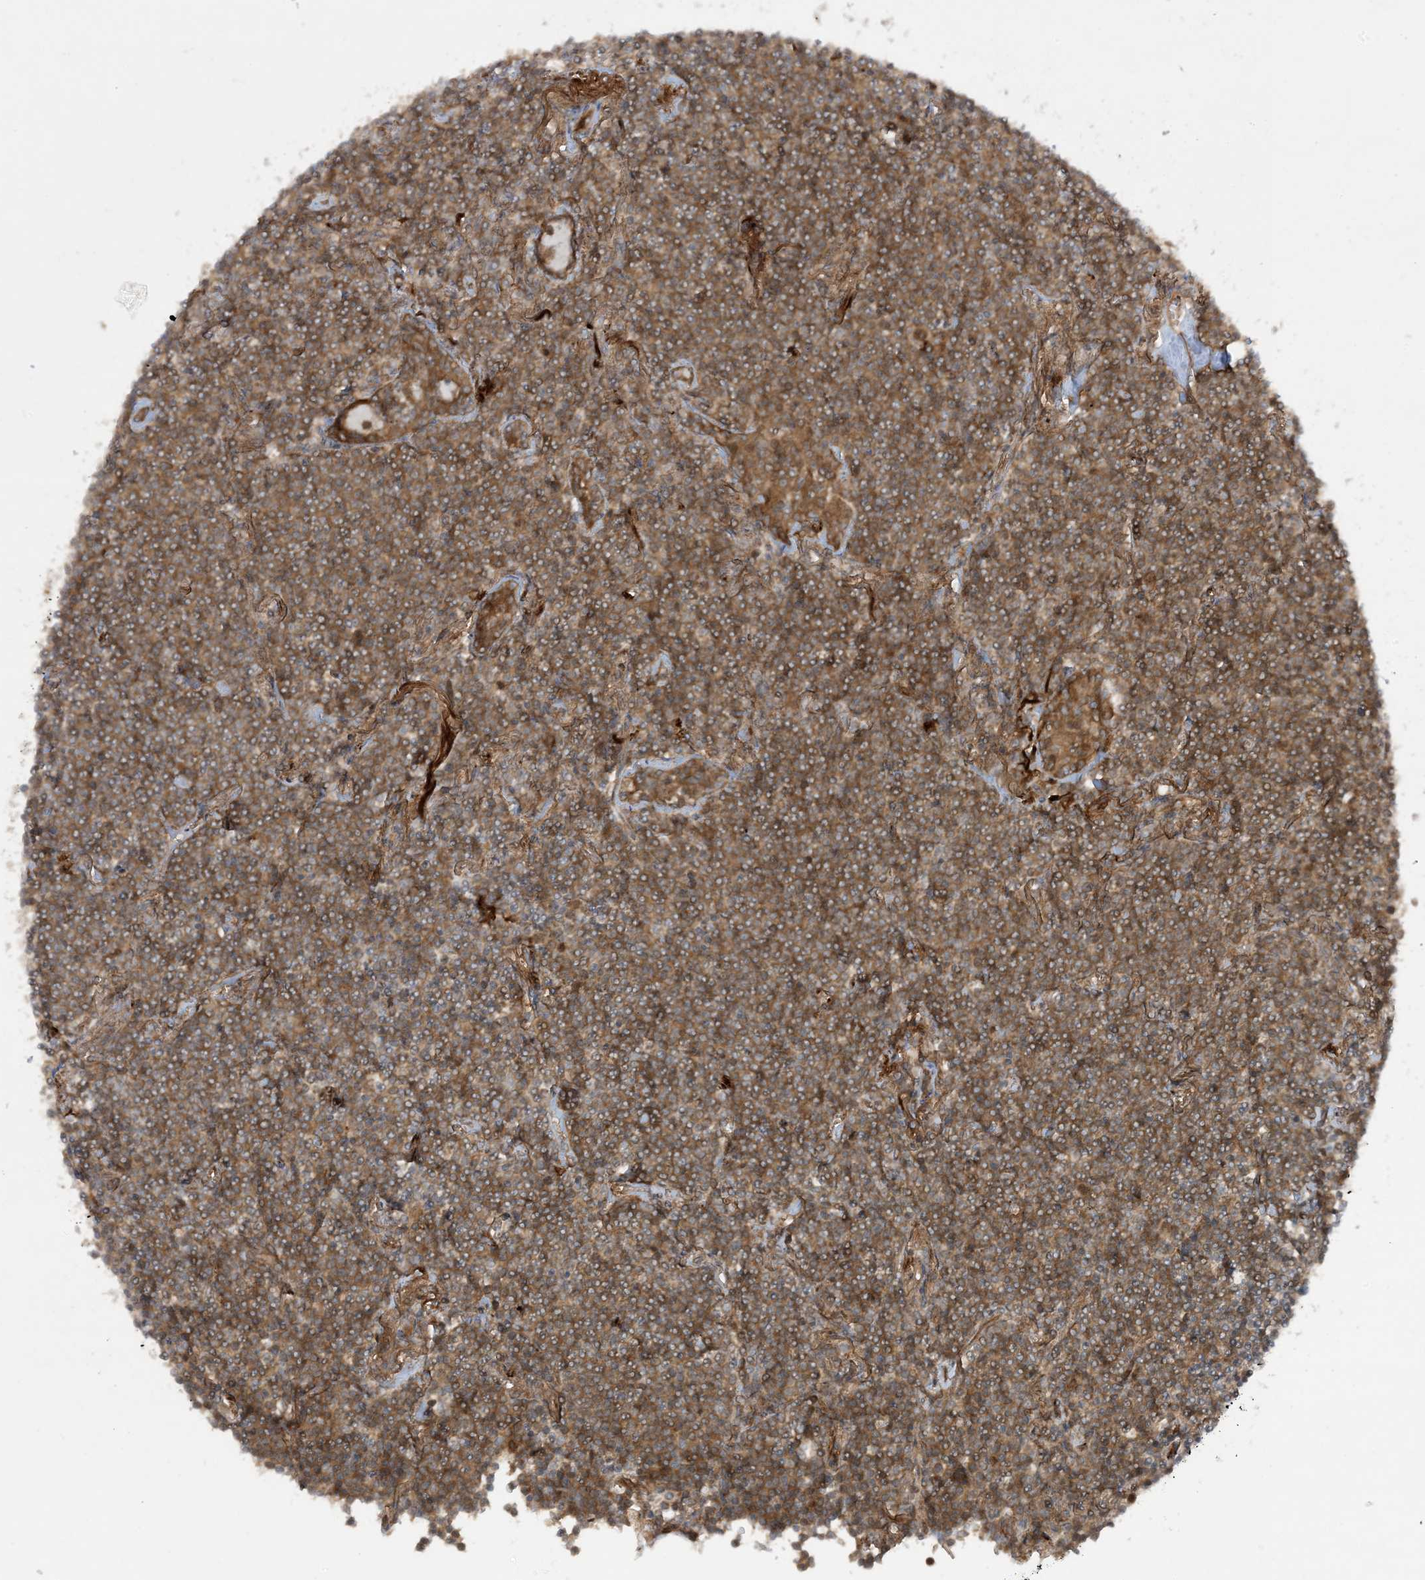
{"staining": {"intensity": "moderate", "quantity": ">75%", "location": "cytoplasmic/membranous"}, "tissue": "lymphoma", "cell_type": "Tumor cells", "image_type": "cancer", "snomed": [{"axis": "morphology", "description": "Malignant lymphoma, non-Hodgkin's type, Low grade"}, {"axis": "topography", "description": "Lung"}], "caption": "Tumor cells display medium levels of moderate cytoplasmic/membranous expression in approximately >75% of cells in human malignant lymphoma, non-Hodgkin's type (low-grade).", "gene": "STAM2", "patient": {"sex": "female", "age": 71}}